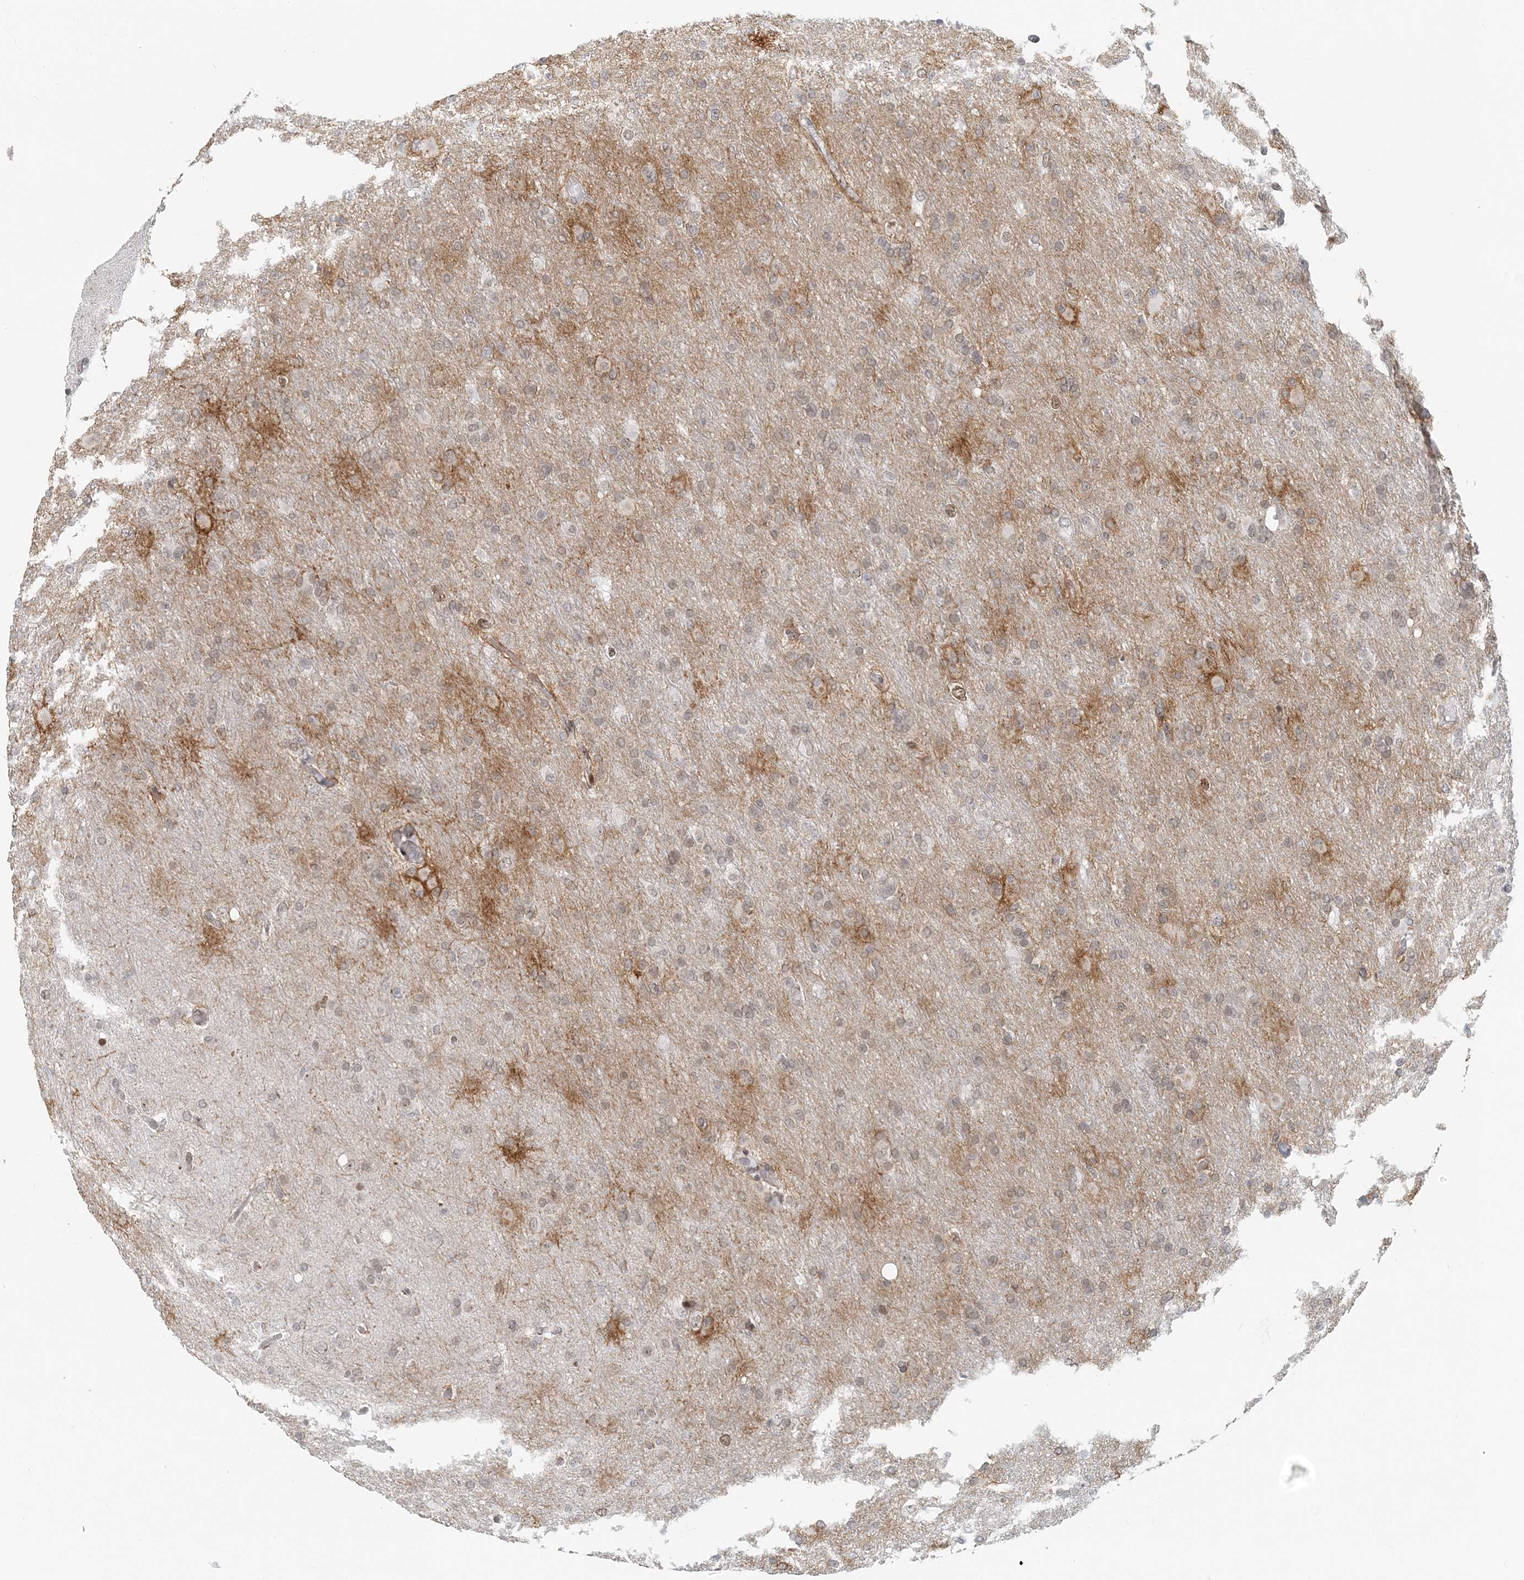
{"staining": {"intensity": "negative", "quantity": "none", "location": "none"}, "tissue": "glioma", "cell_type": "Tumor cells", "image_type": "cancer", "snomed": [{"axis": "morphology", "description": "Glioma, malignant, High grade"}, {"axis": "topography", "description": "Cerebral cortex"}], "caption": "This is an immunohistochemistry histopathology image of glioma. There is no staining in tumor cells.", "gene": "BAZ1B", "patient": {"sex": "female", "age": 36}}